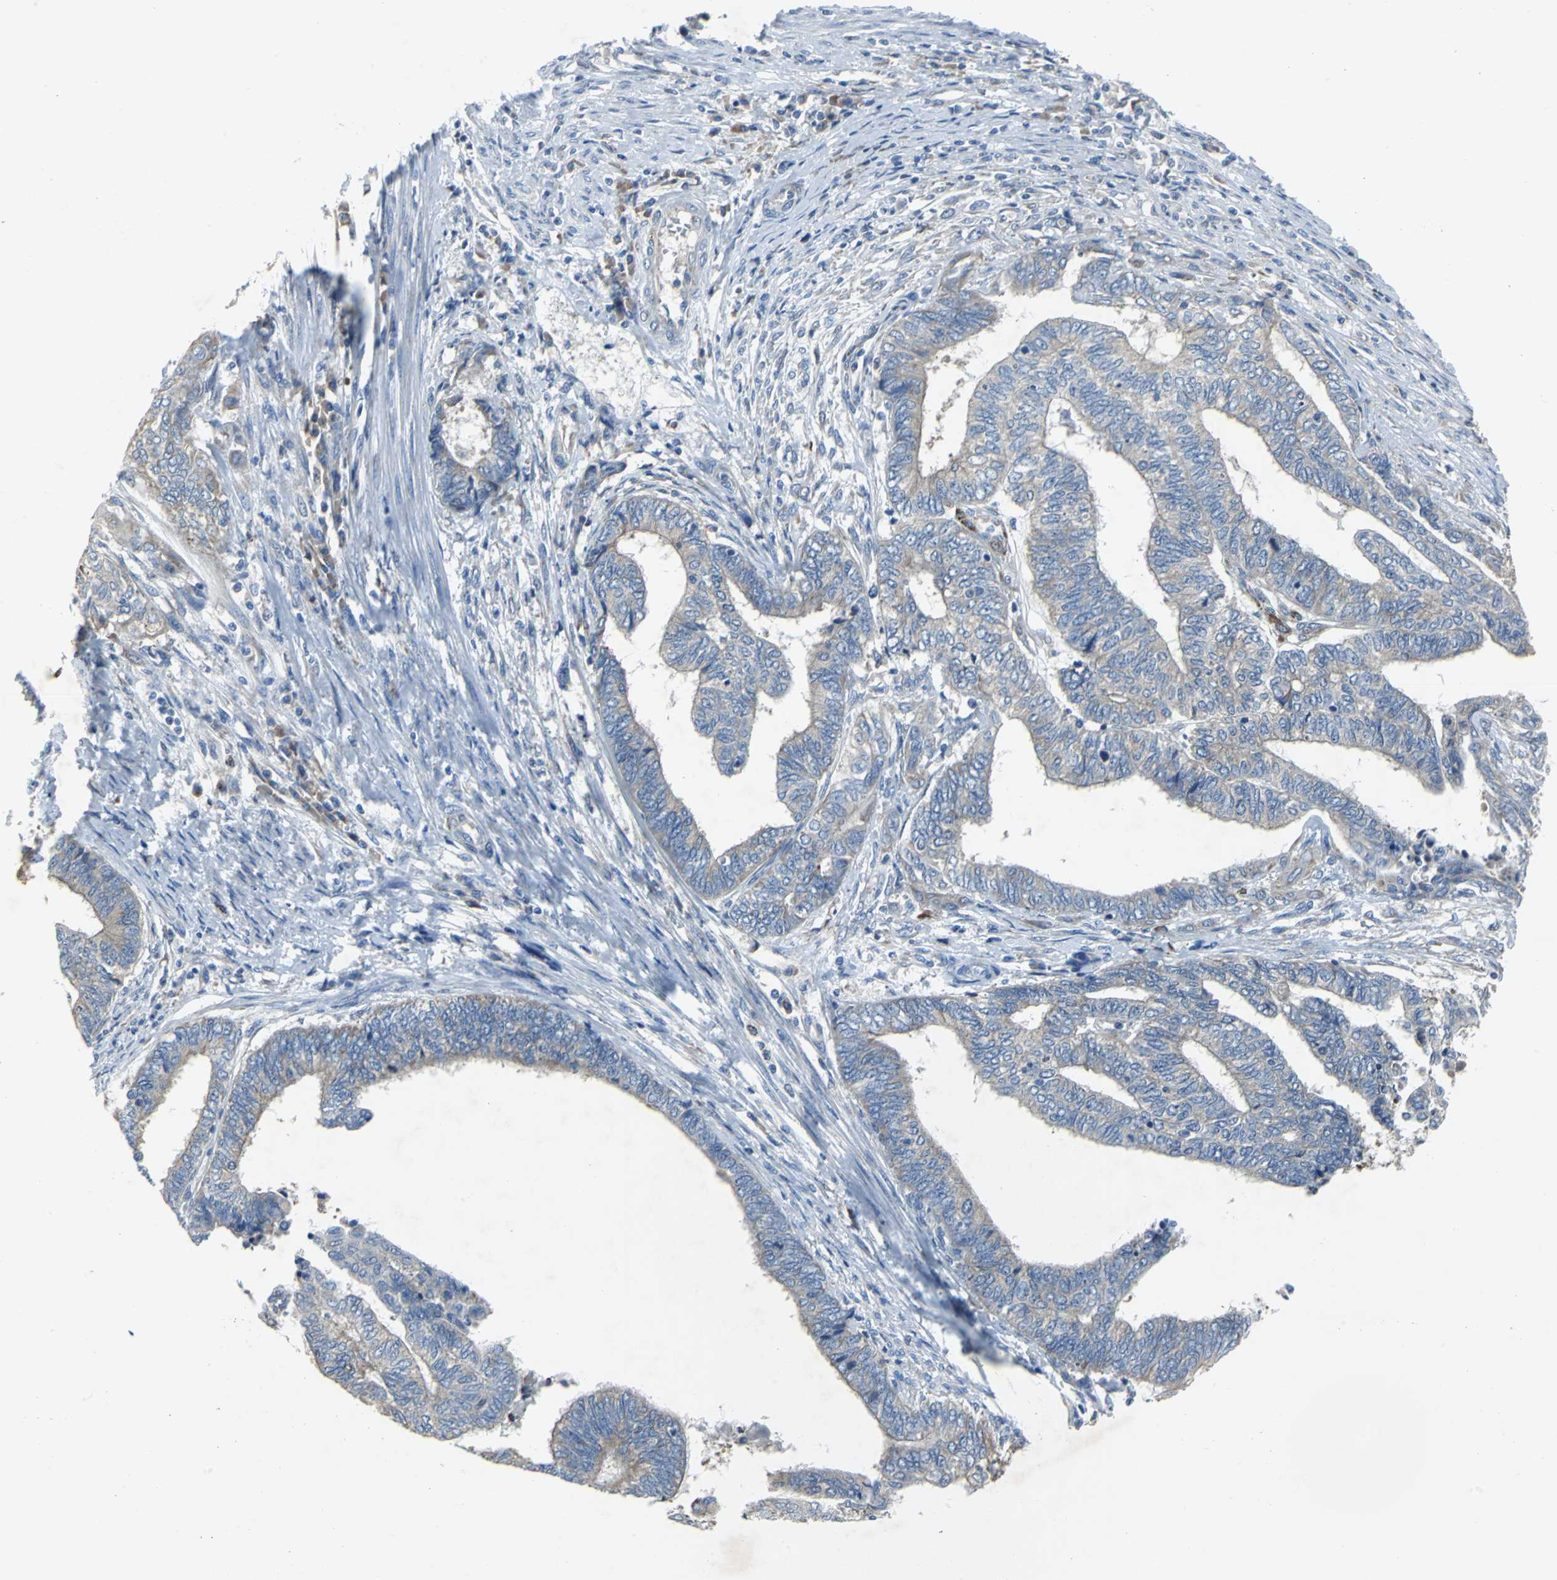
{"staining": {"intensity": "weak", "quantity": "25%-75%", "location": "cytoplasmic/membranous"}, "tissue": "endometrial cancer", "cell_type": "Tumor cells", "image_type": "cancer", "snomed": [{"axis": "morphology", "description": "Adenocarcinoma, NOS"}, {"axis": "topography", "description": "Uterus"}, {"axis": "topography", "description": "Endometrium"}], "caption": "Human endometrial cancer (adenocarcinoma) stained with a brown dye displays weak cytoplasmic/membranous positive staining in about 25%-75% of tumor cells.", "gene": "EIF5A", "patient": {"sex": "female", "age": 70}}